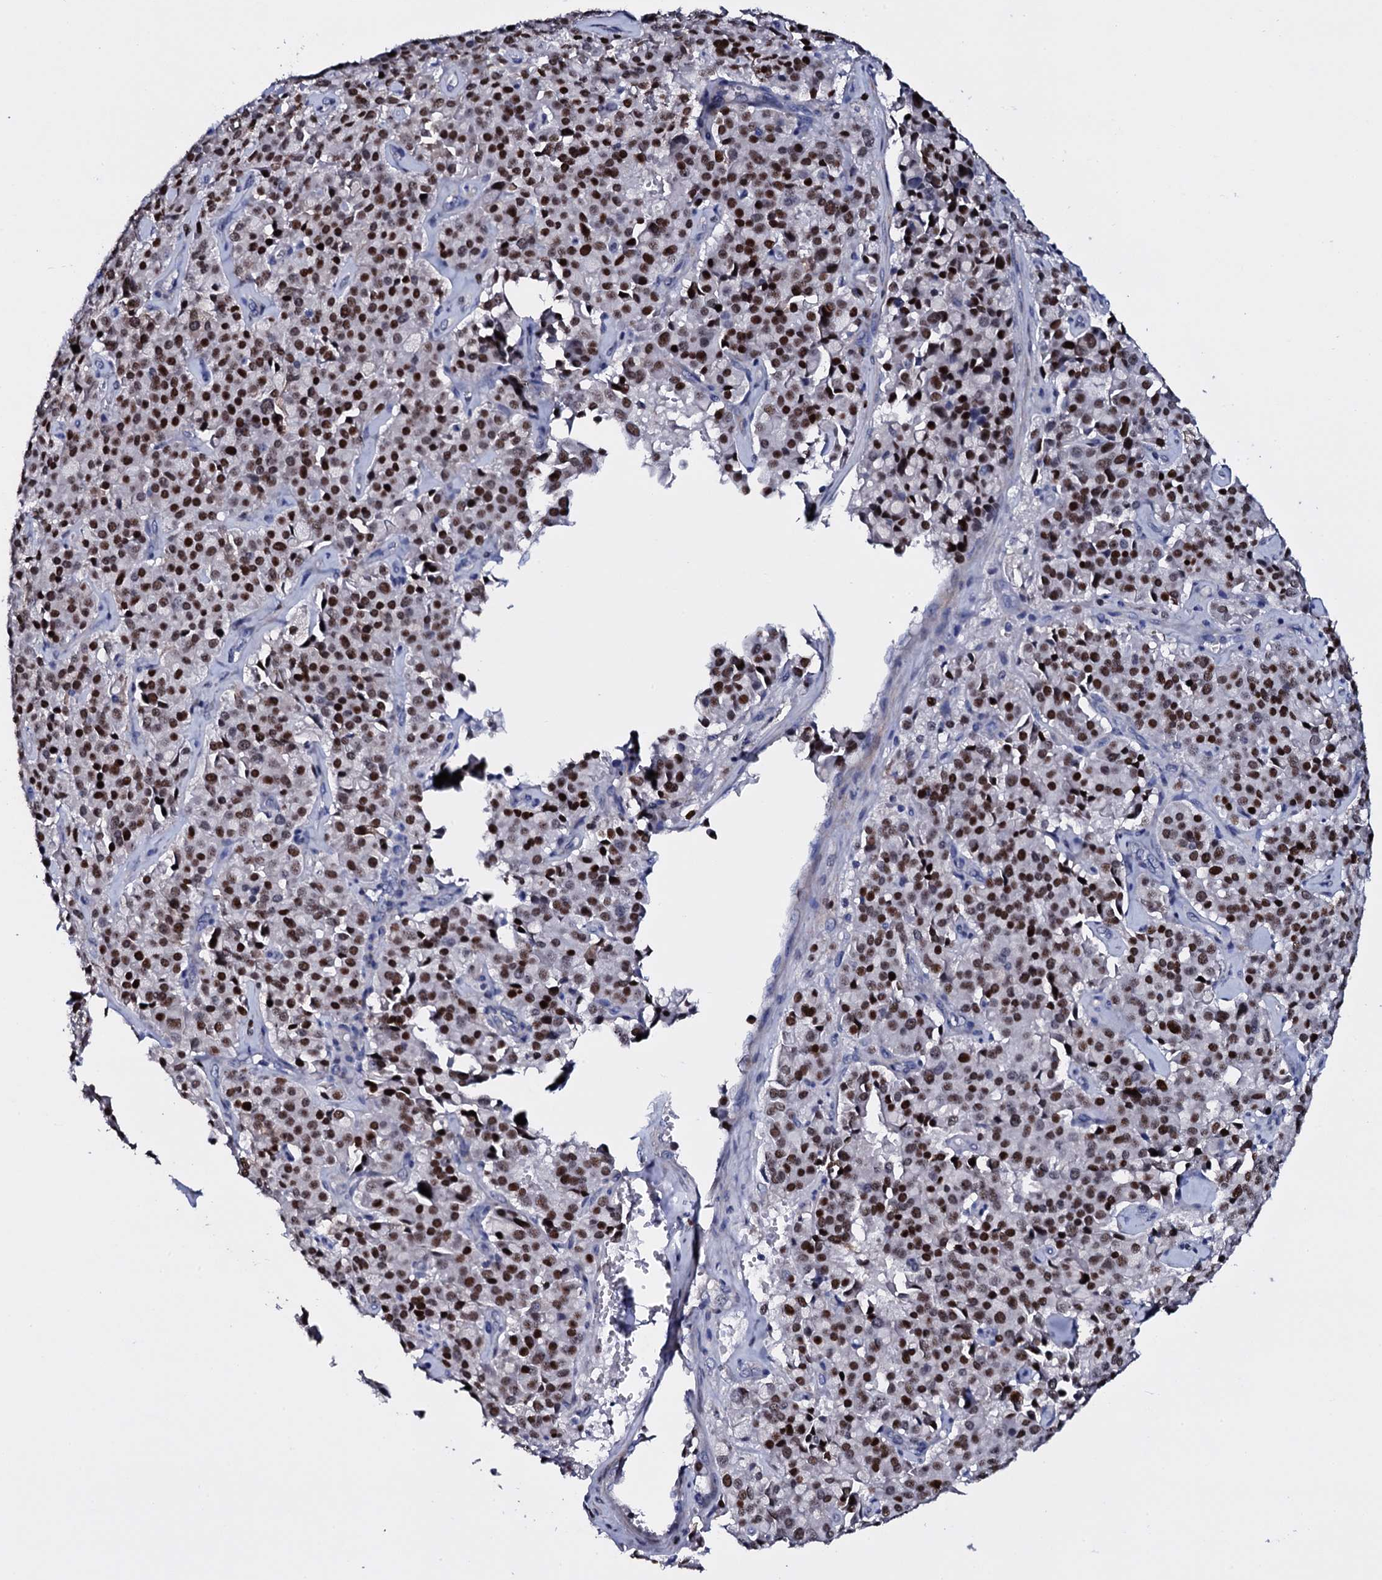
{"staining": {"intensity": "strong", "quantity": ">75%", "location": "nuclear"}, "tissue": "pancreatic cancer", "cell_type": "Tumor cells", "image_type": "cancer", "snomed": [{"axis": "morphology", "description": "Adenocarcinoma, NOS"}, {"axis": "topography", "description": "Pancreas"}], "caption": "Human pancreatic adenocarcinoma stained with a protein marker displays strong staining in tumor cells.", "gene": "NPM2", "patient": {"sex": "male", "age": 65}}